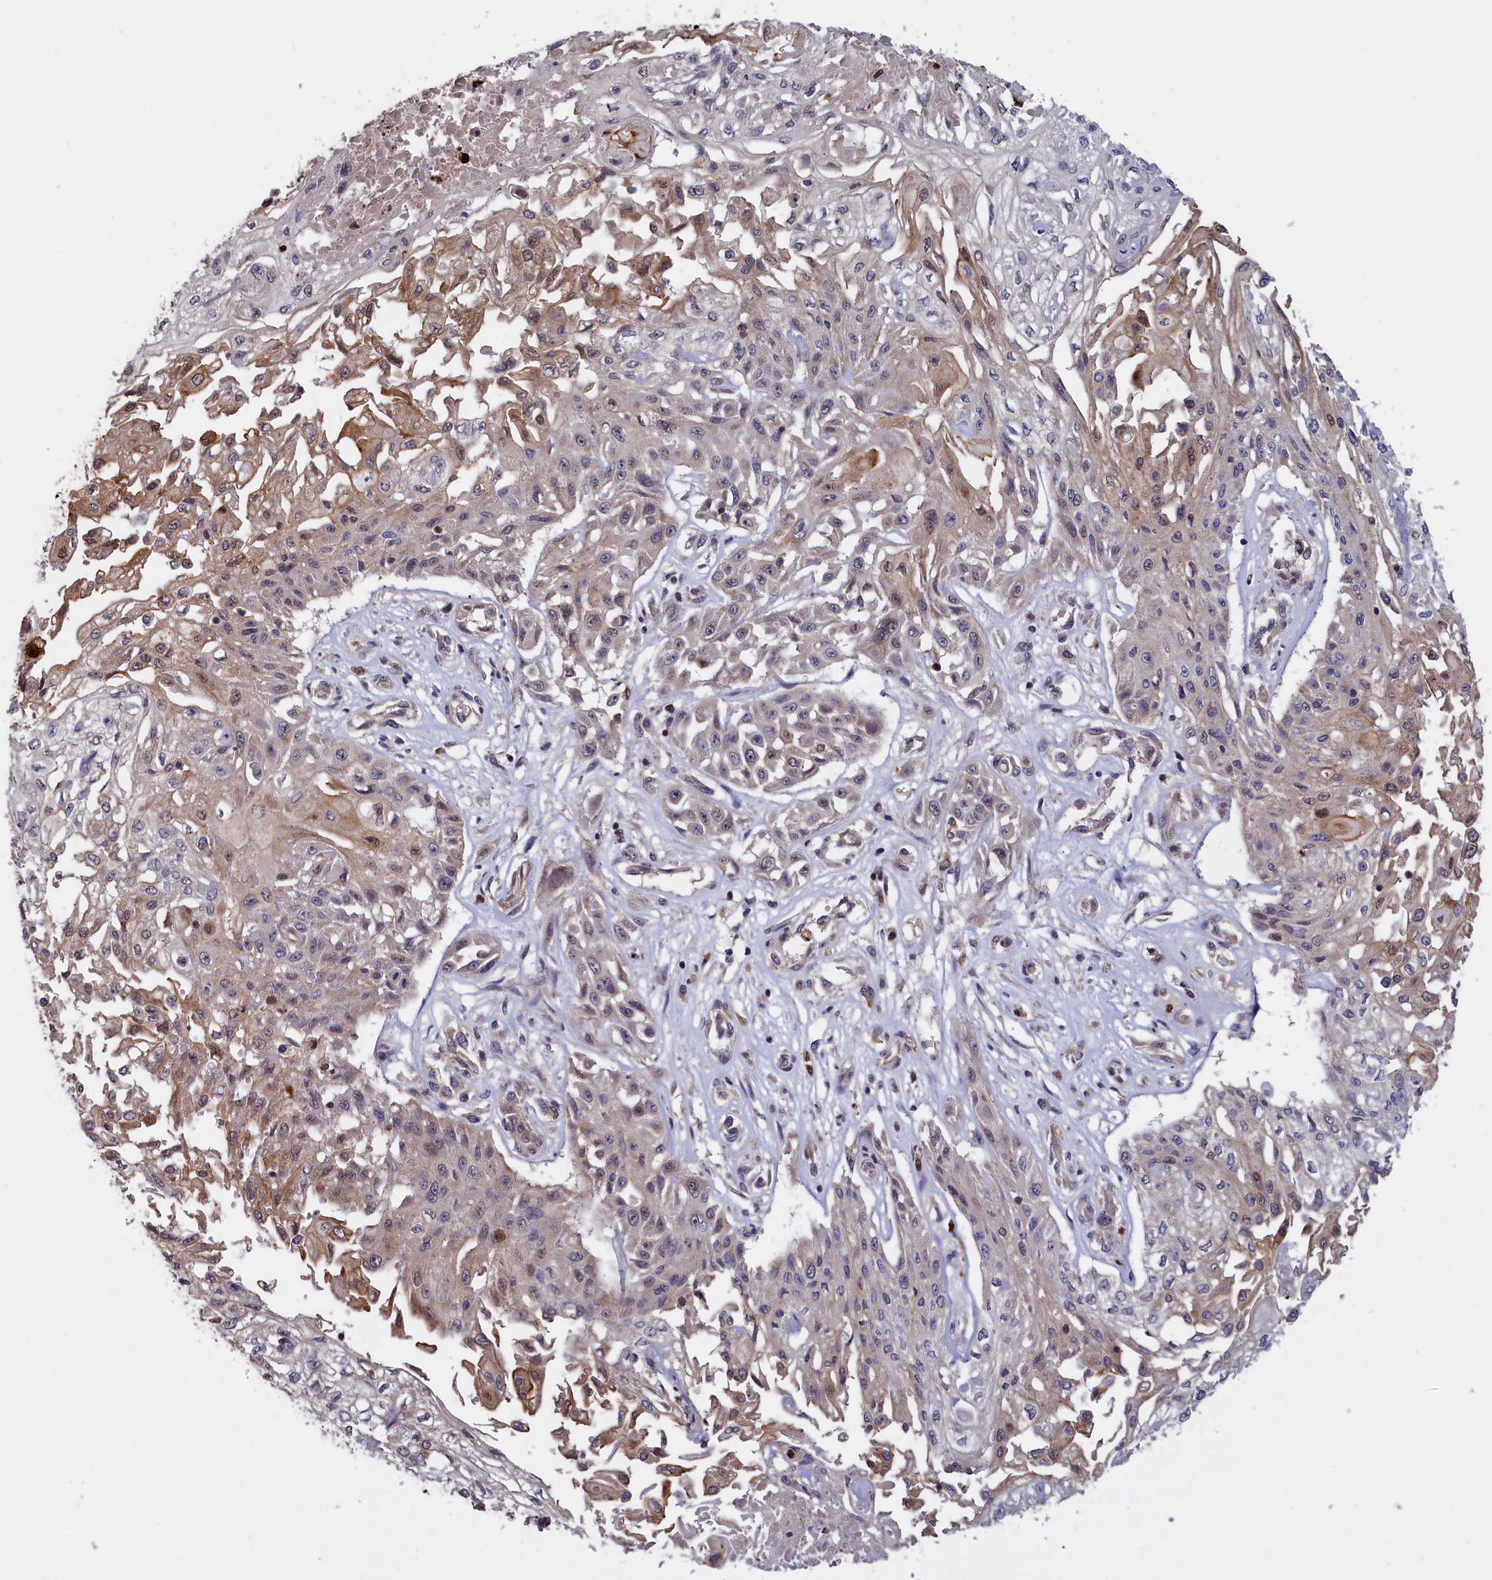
{"staining": {"intensity": "weak", "quantity": "<25%", "location": "cytoplasmic/membranous"}, "tissue": "skin cancer", "cell_type": "Tumor cells", "image_type": "cancer", "snomed": [{"axis": "morphology", "description": "Squamous cell carcinoma, NOS"}, {"axis": "morphology", "description": "Squamous cell carcinoma, metastatic, NOS"}, {"axis": "topography", "description": "Skin"}, {"axis": "topography", "description": "Lymph node"}], "caption": "IHC of human metastatic squamous cell carcinoma (skin) reveals no positivity in tumor cells.", "gene": "EPB41L4B", "patient": {"sex": "male", "age": 75}}